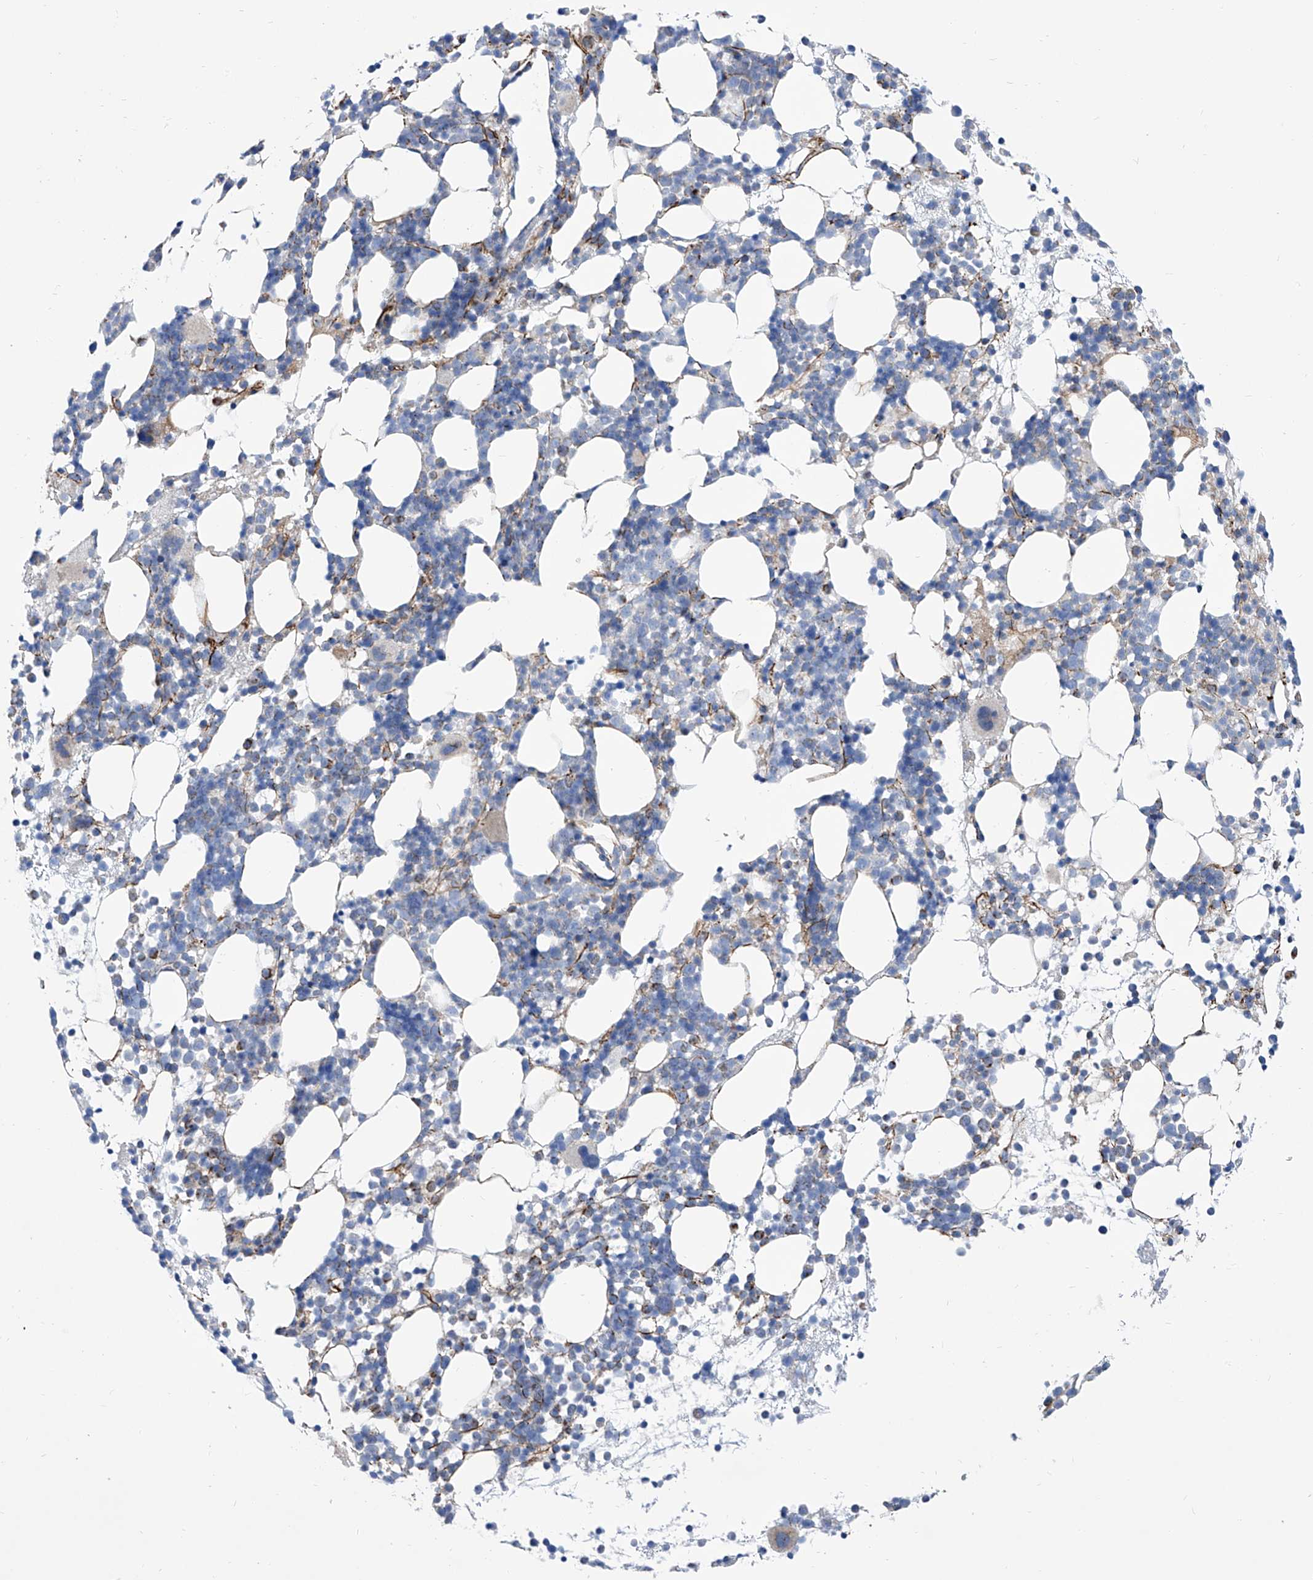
{"staining": {"intensity": "moderate", "quantity": "<25%", "location": "cytoplasmic/membranous"}, "tissue": "bone marrow", "cell_type": "Hematopoietic cells", "image_type": "normal", "snomed": [{"axis": "morphology", "description": "Normal tissue, NOS"}, {"axis": "topography", "description": "Bone marrow"}], "caption": "A micrograph of bone marrow stained for a protein reveals moderate cytoplasmic/membranous brown staining in hematopoietic cells.", "gene": "SRBD1", "patient": {"sex": "female", "age": 57}}